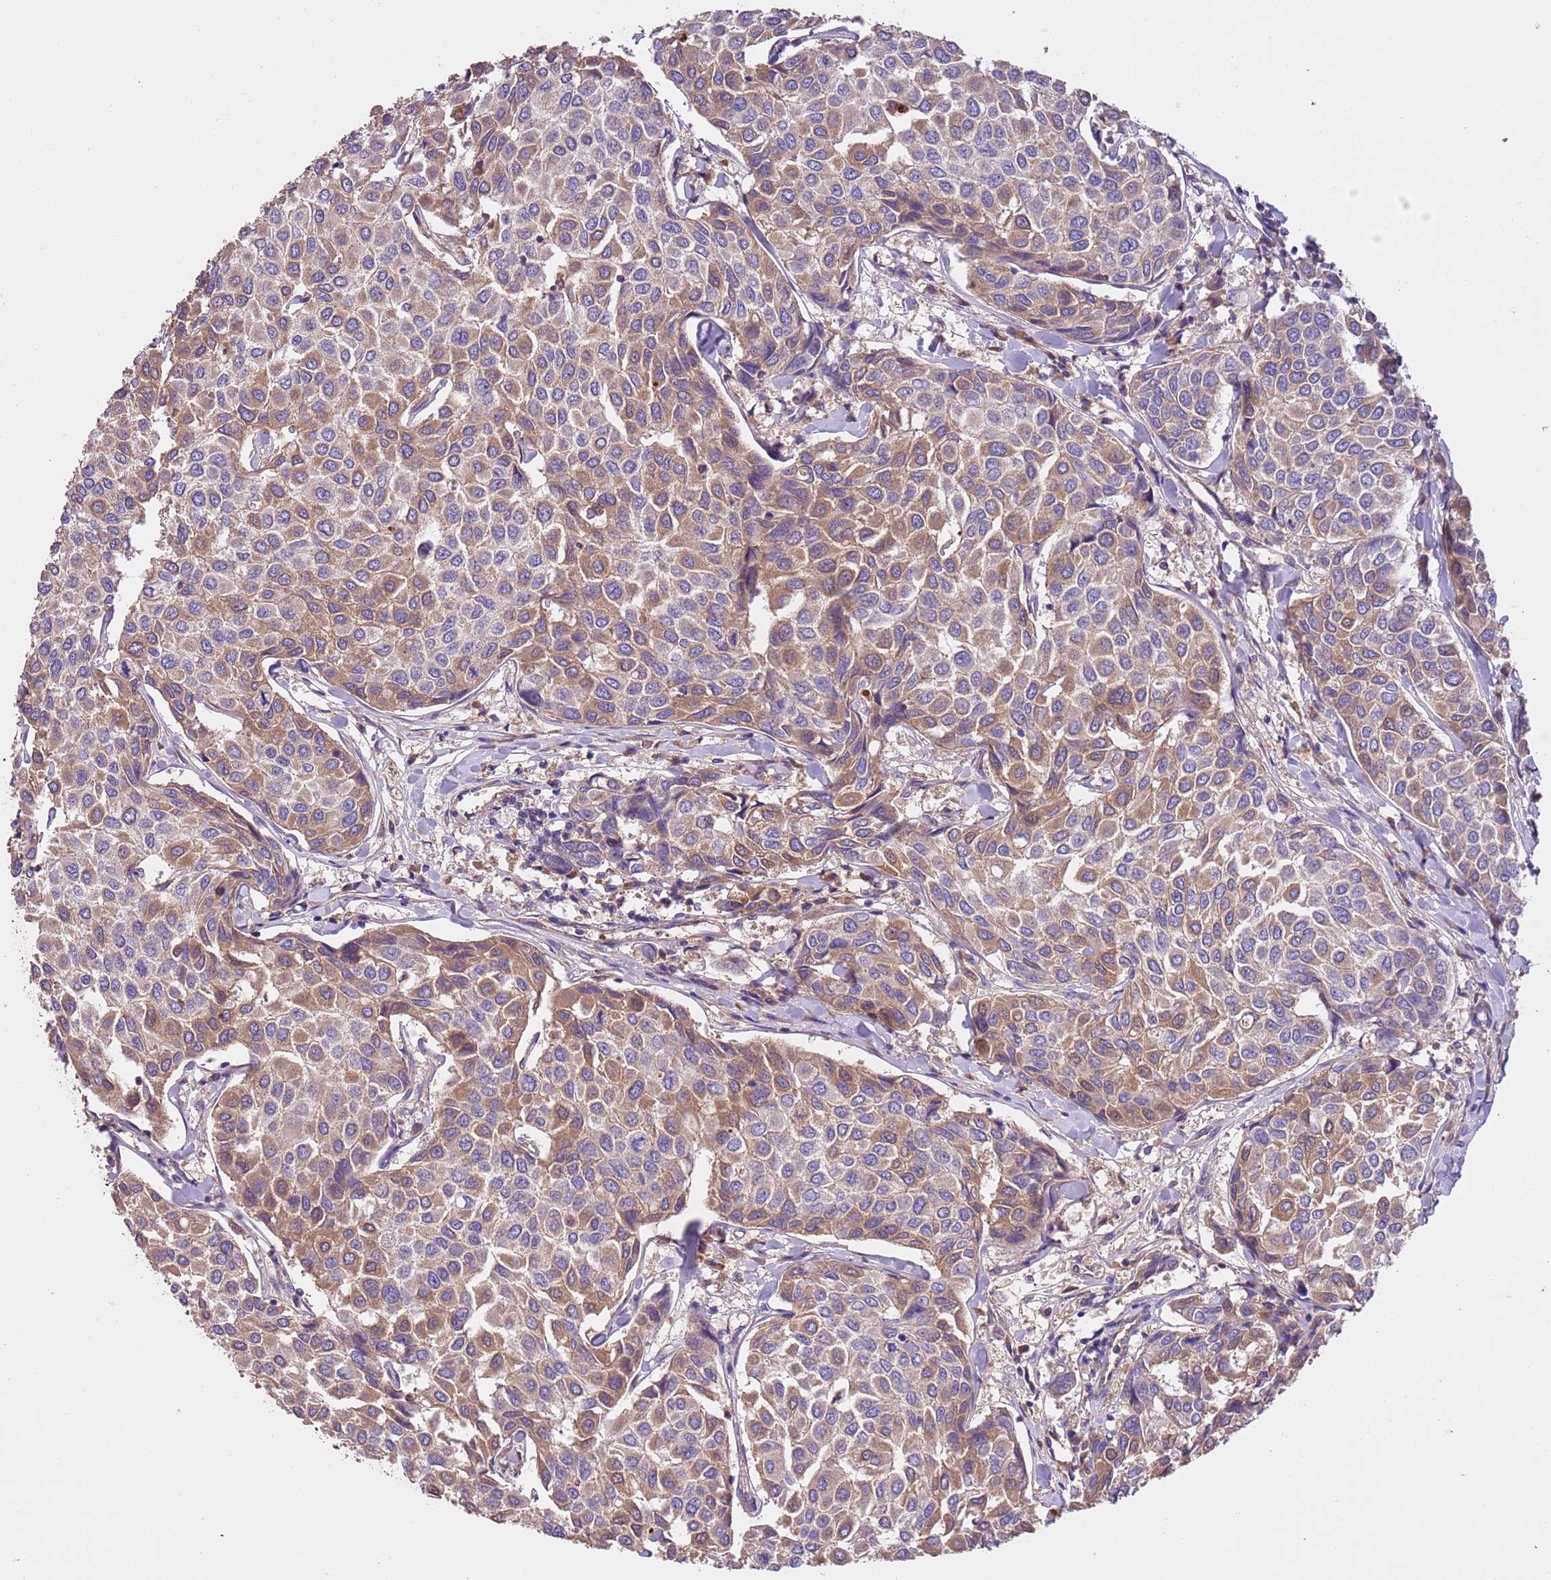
{"staining": {"intensity": "moderate", "quantity": "25%-75%", "location": "cytoplasmic/membranous"}, "tissue": "breast cancer", "cell_type": "Tumor cells", "image_type": "cancer", "snomed": [{"axis": "morphology", "description": "Duct carcinoma"}, {"axis": "topography", "description": "Breast"}], "caption": "Breast invasive ductal carcinoma stained for a protein demonstrates moderate cytoplasmic/membranous positivity in tumor cells. (DAB (3,3'-diaminobenzidine) = brown stain, brightfield microscopy at high magnification).", "gene": "FAM89B", "patient": {"sex": "female", "age": 55}}